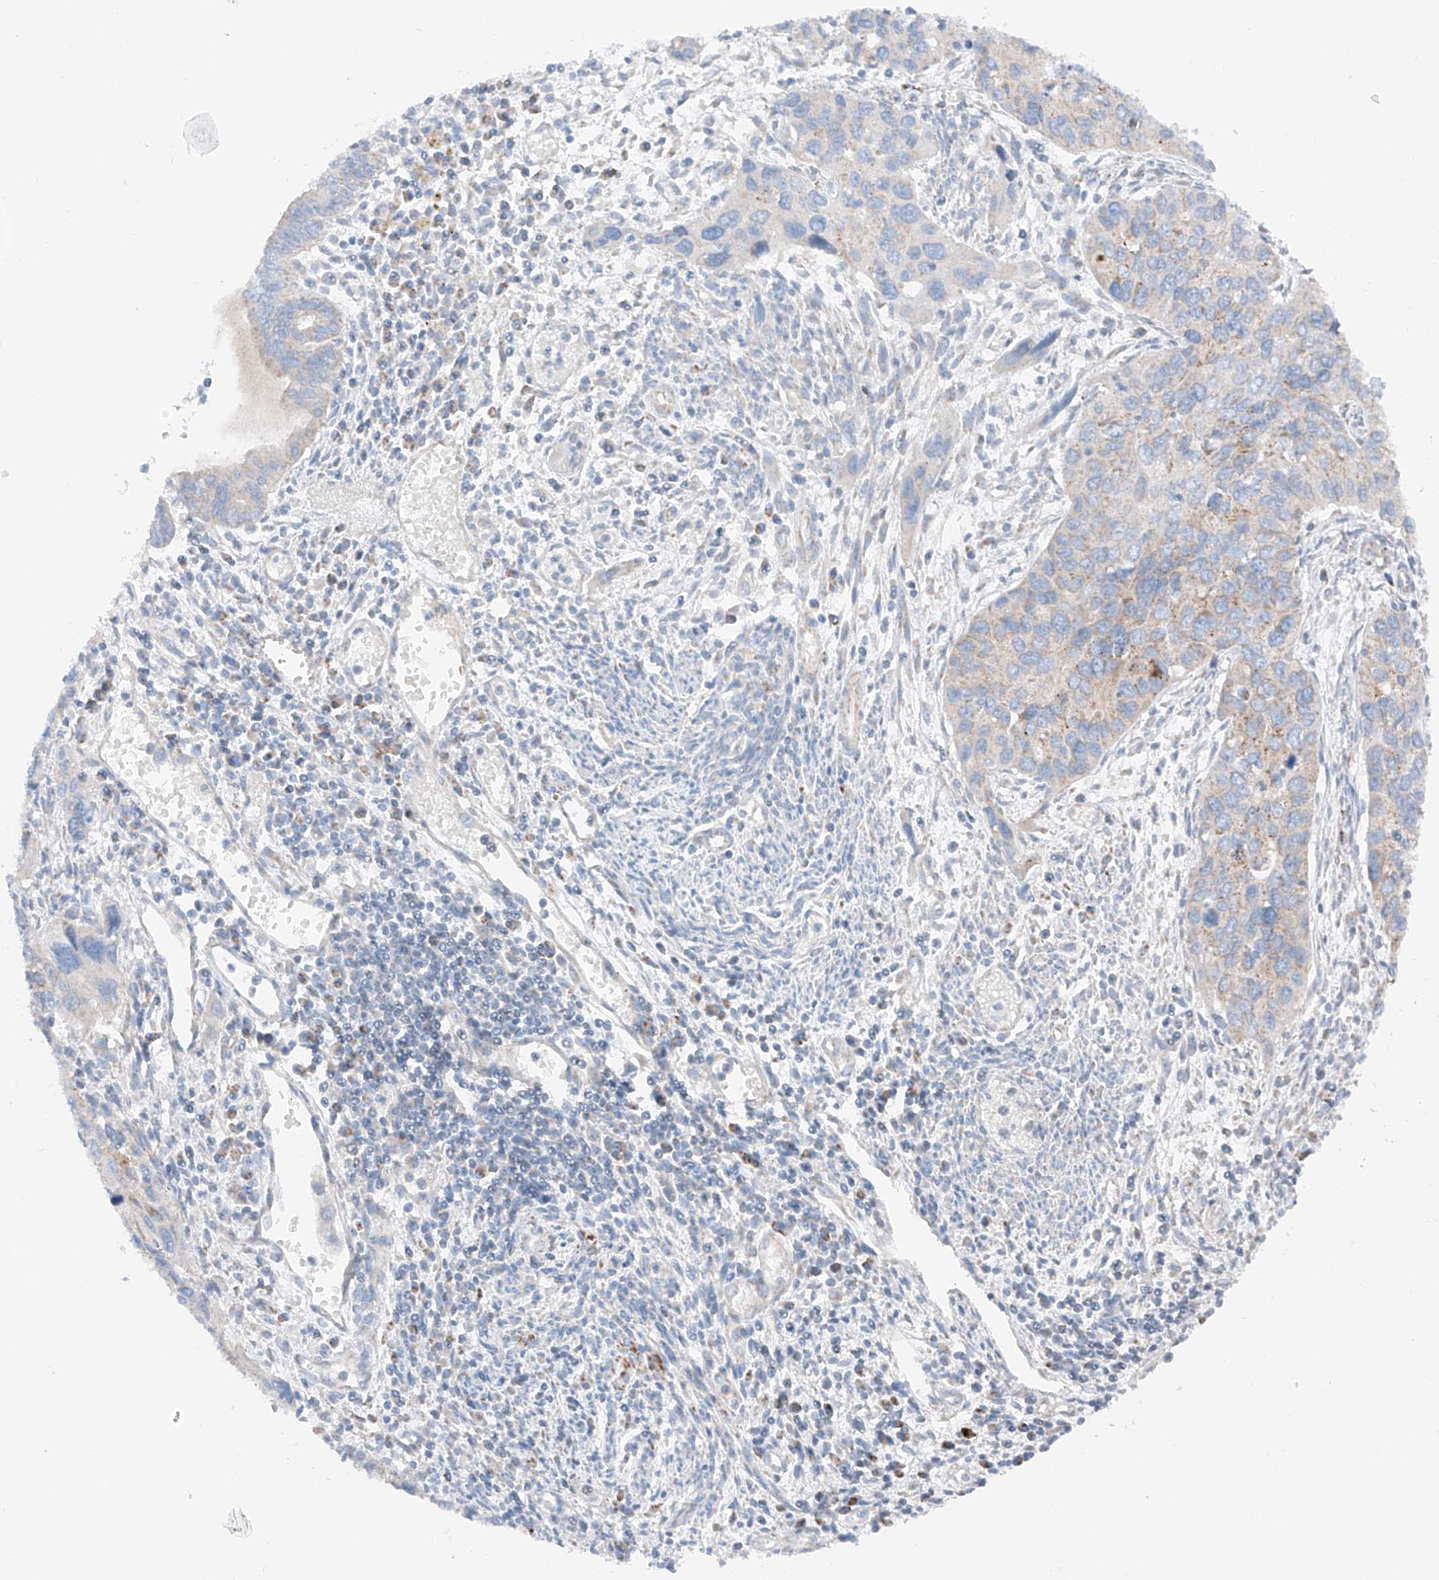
{"staining": {"intensity": "weak", "quantity": "<25%", "location": "cytoplasmic/membranous"}, "tissue": "cervical cancer", "cell_type": "Tumor cells", "image_type": "cancer", "snomed": [{"axis": "morphology", "description": "Squamous cell carcinoma, NOS"}, {"axis": "topography", "description": "Cervix"}], "caption": "Tumor cells are negative for brown protein staining in cervical squamous cell carcinoma. Nuclei are stained in blue.", "gene": "MRAP", "patient": {"sex": "female", "age": 55}}